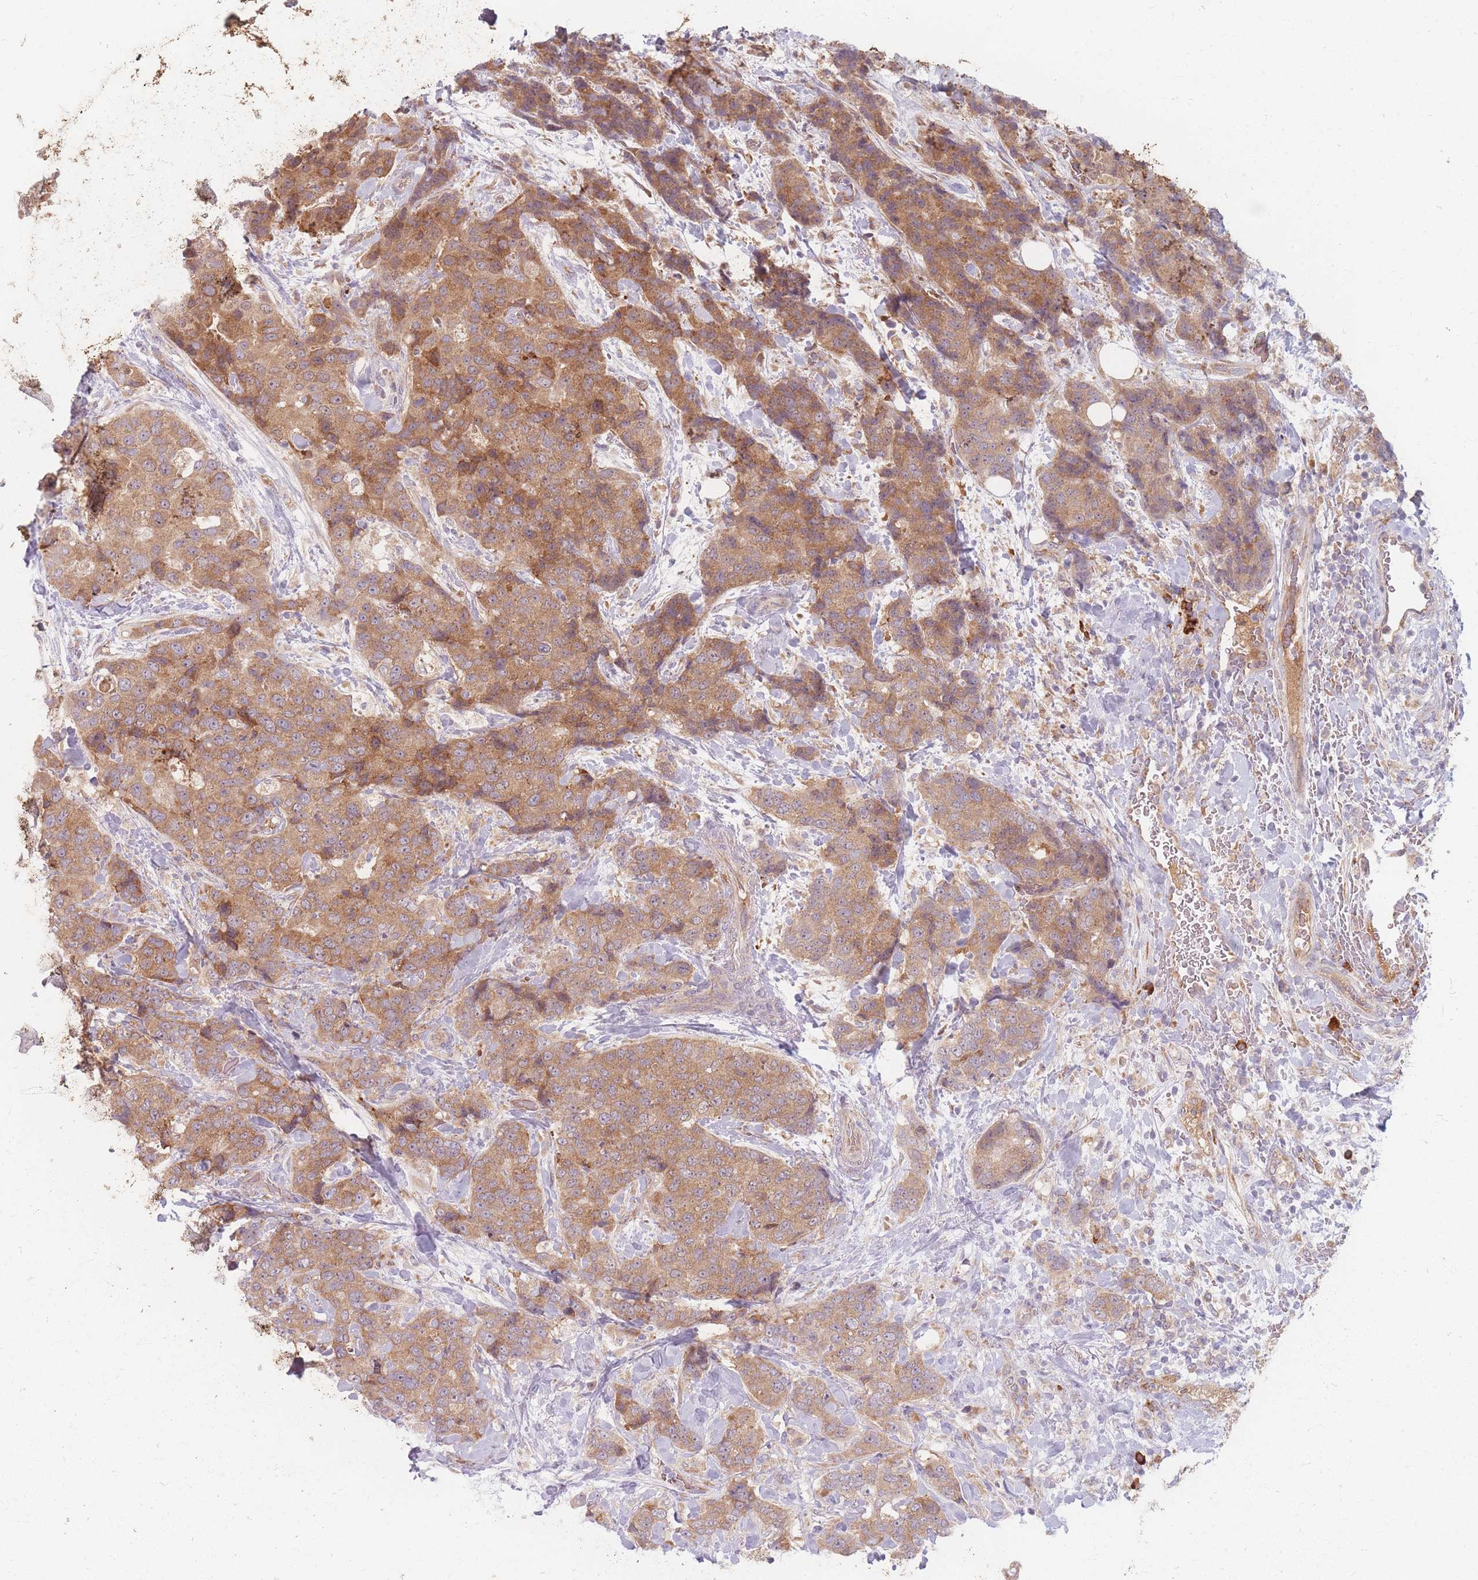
{"staining": {"intensity": "moderate", "quantity": ">75%", "location": "cytoplasmic/membranous"}, "tissue": "breast cancer", "cell_type": "Tumor cells", "image_type": "cancer", "snomed": [{"axis": "morphology", "description": "Lobular carcinoma"}, {"axis": "topography", "description": "Breast"}], "caption": "Breast cancer stained with immunohistochemistry reveals moderate cytoplasmic/membranous positivity in approximately >75% of tumor cells. (Stains: DAB (3,3'-diaminobenzidine) in brown, nuclei in blue, Microscopy: brightfield microscopy at high magnification).", "gene": "SMIM14", "patient": {"sex": "female", "age": 59}}